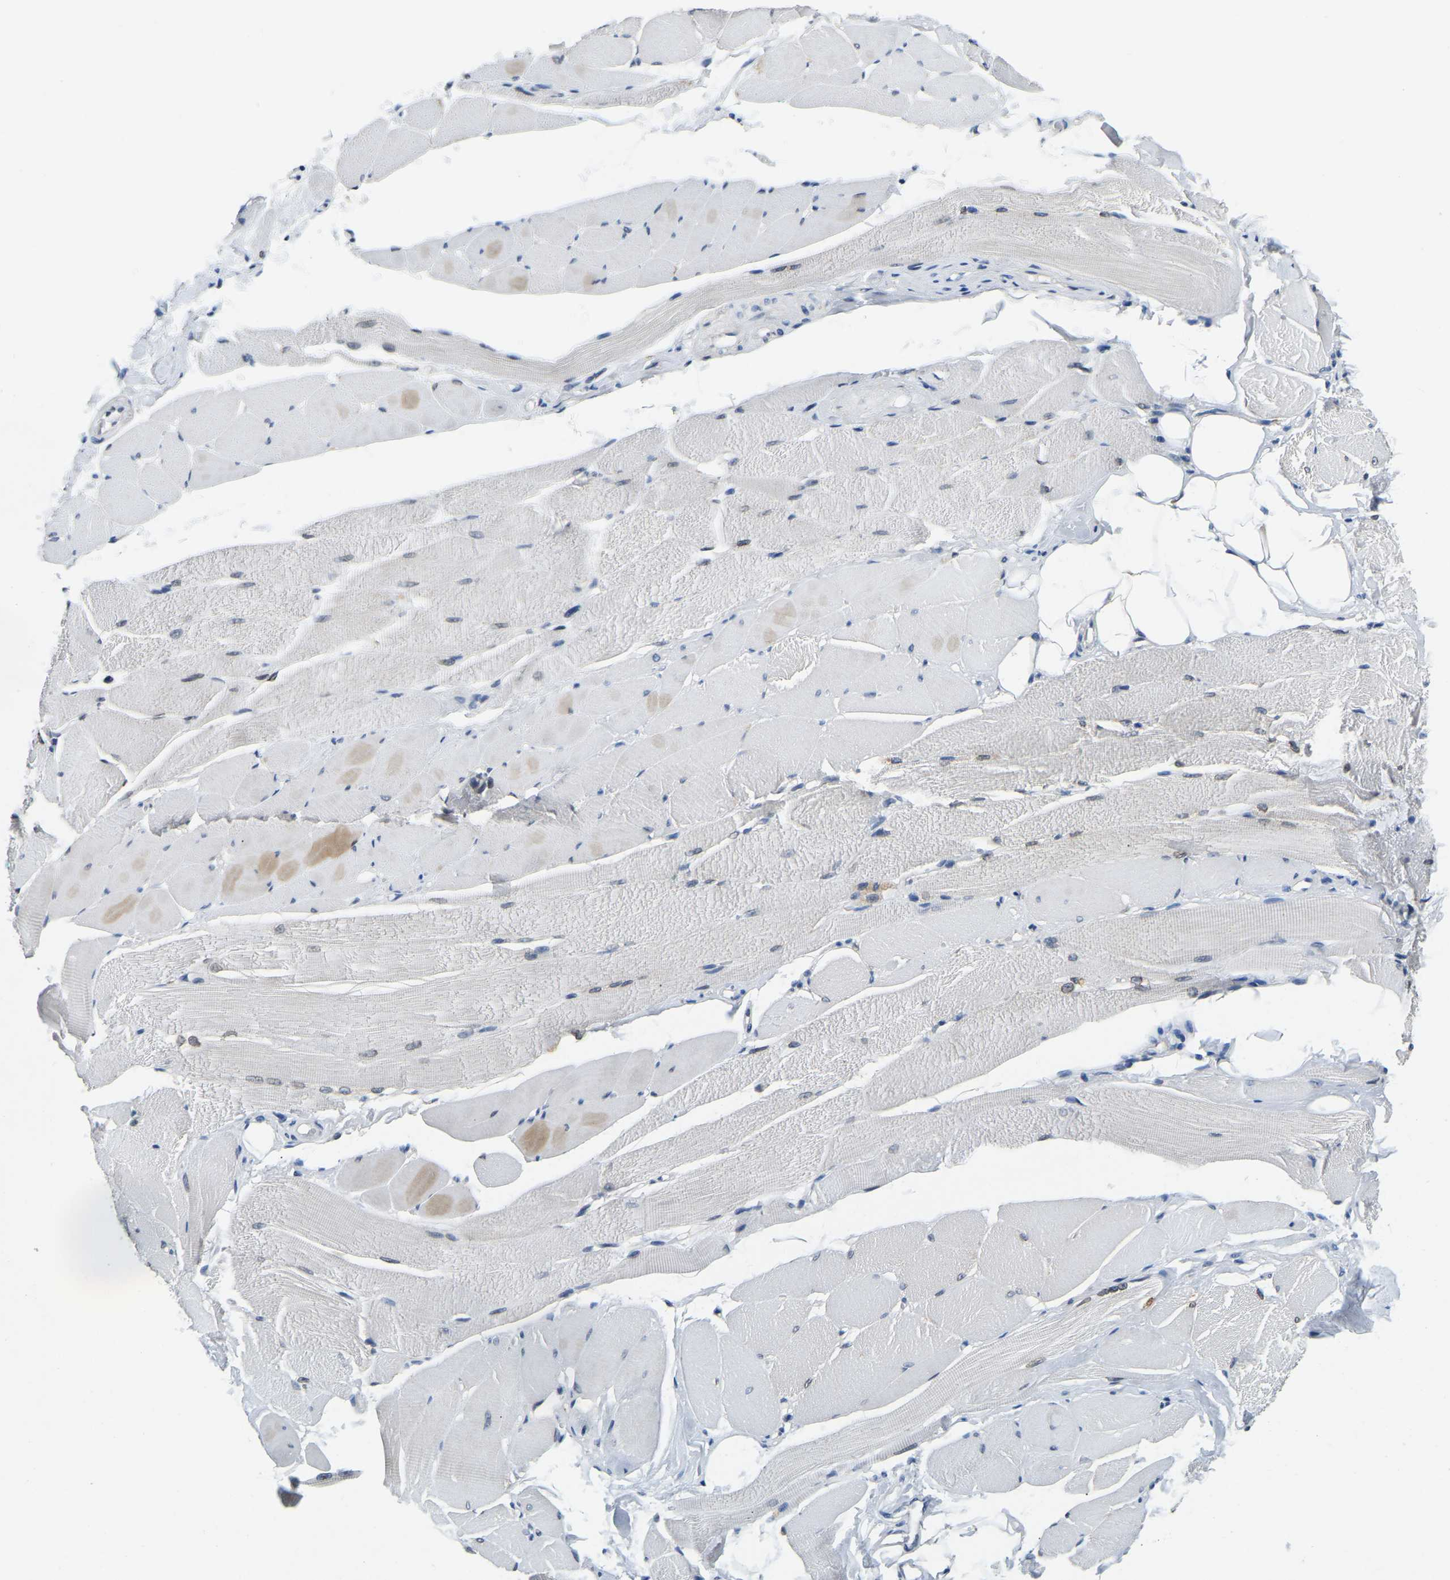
{"staining": {"intensity": "weak", "quantity": "25%-75%", "location": "cytoplasmic/membranous,nuclear"}, "tissue": "skeletal muscle", "cell_type": "Myocytes", "image_type": "normal", "snomed": [{"axis": "morphology", "description": "Normal tissue, NOS"}, {"axis": "topography", "description": "Skeletal muscle"}, {"axis": "topography", "description": "Peripheral nerve tissue"}], "caption": "Protein expression analysis of unremarkable skeletal muscle displays weak cytoplasmic/membranous,nuclear positivity in approximately 25%-75% of myocytes.", "gene": "RANBP2", "patient": {"sex": "female", "age": 84}}